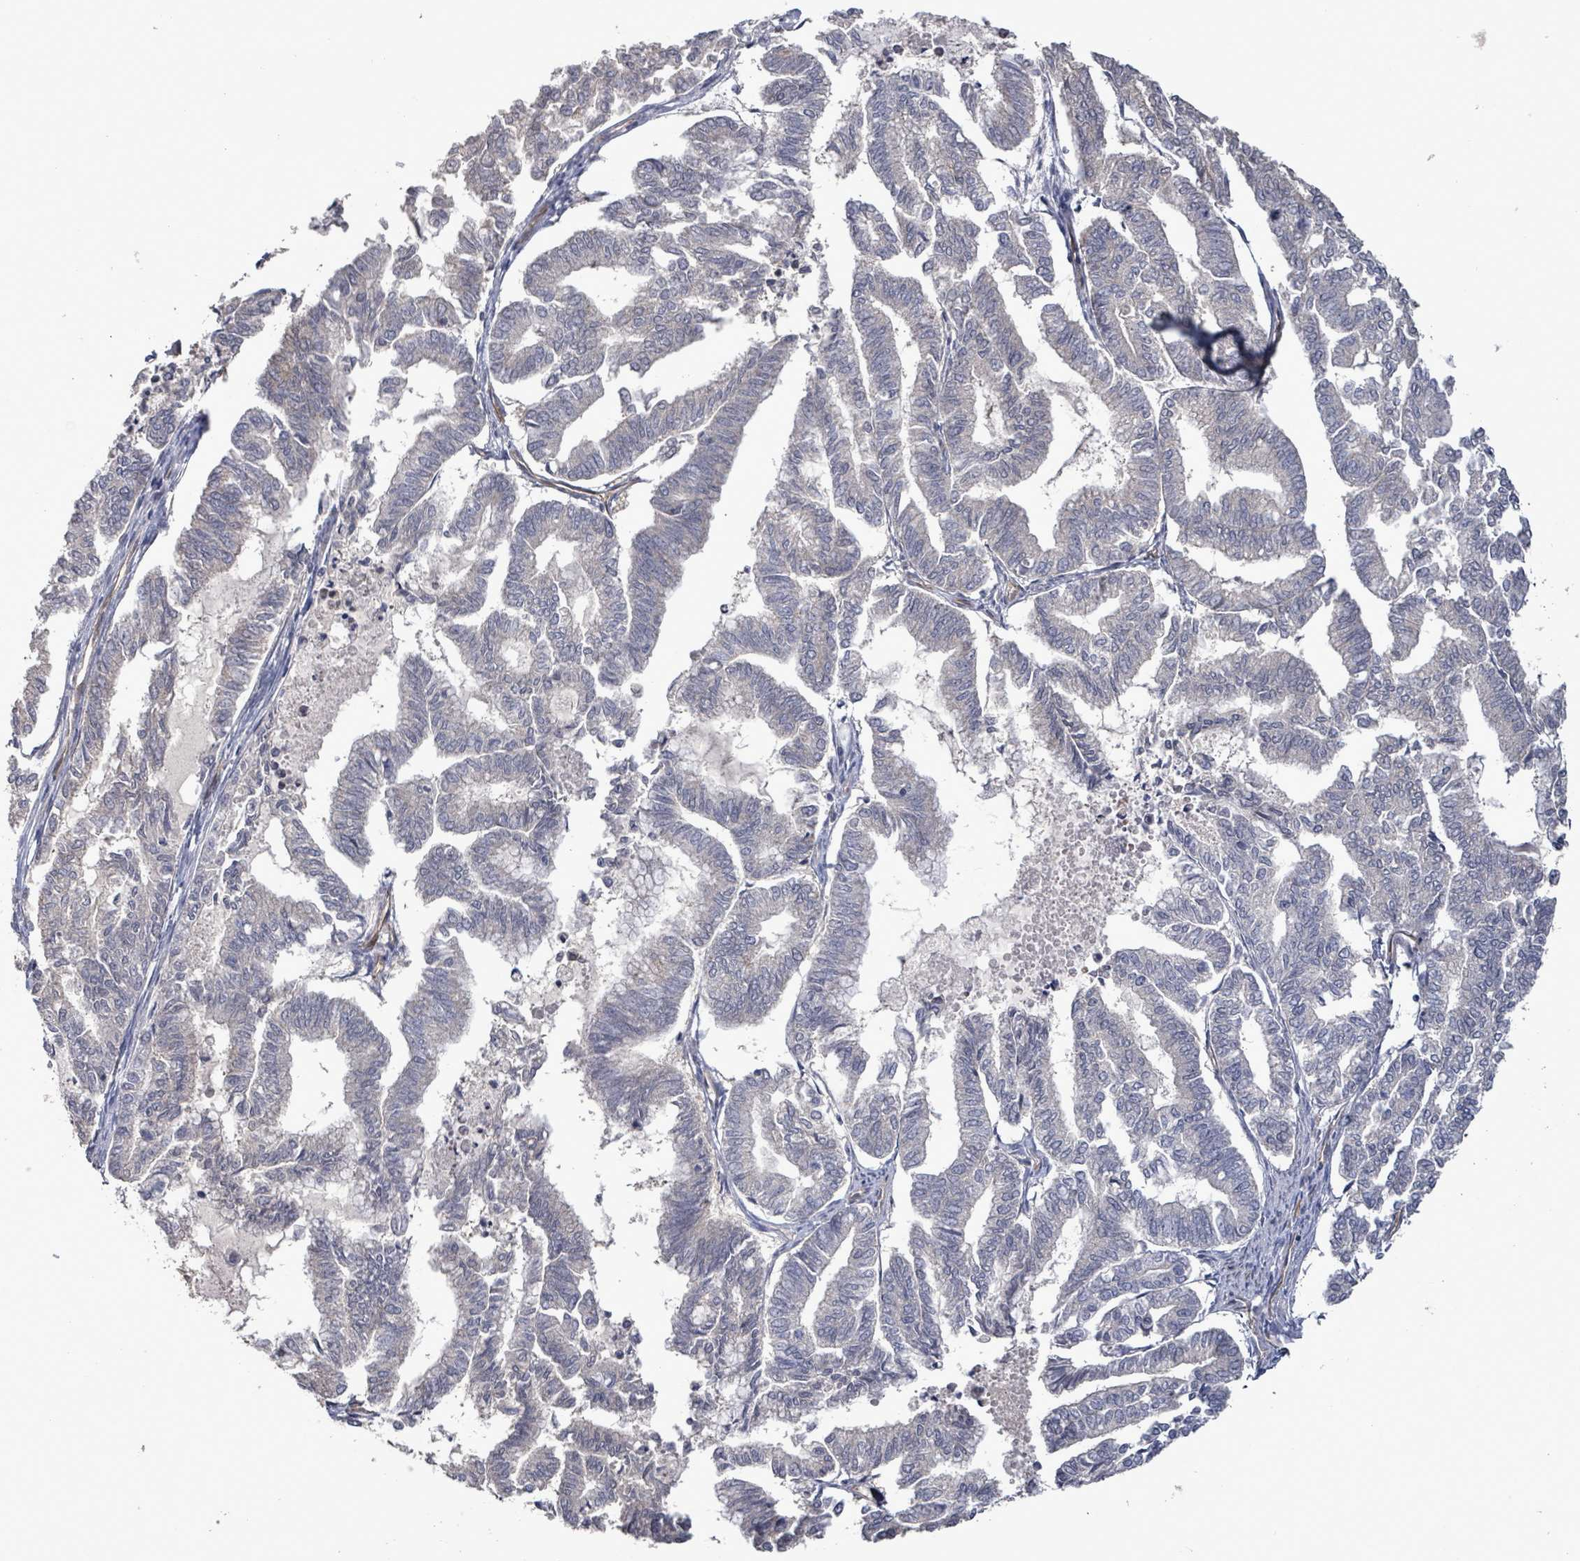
{"staining": {"intensity": "negative", "quantity": "none", "location": "none"}, "tissue": "endometrial cancer", "cell_type": "Tumor cells", "image_type": "cancer", "snomed": [{"axis": "morphology", "description": "Adenocarcinoma, NOS"}, {"axis": "topography", "description": "Endometrium"}], "caption": "Tumor cells show no significant protein positivity in endometrial adenocarcinoma.", "gene": "KANK3", "patient": {"sex": "female", "age": 79}}